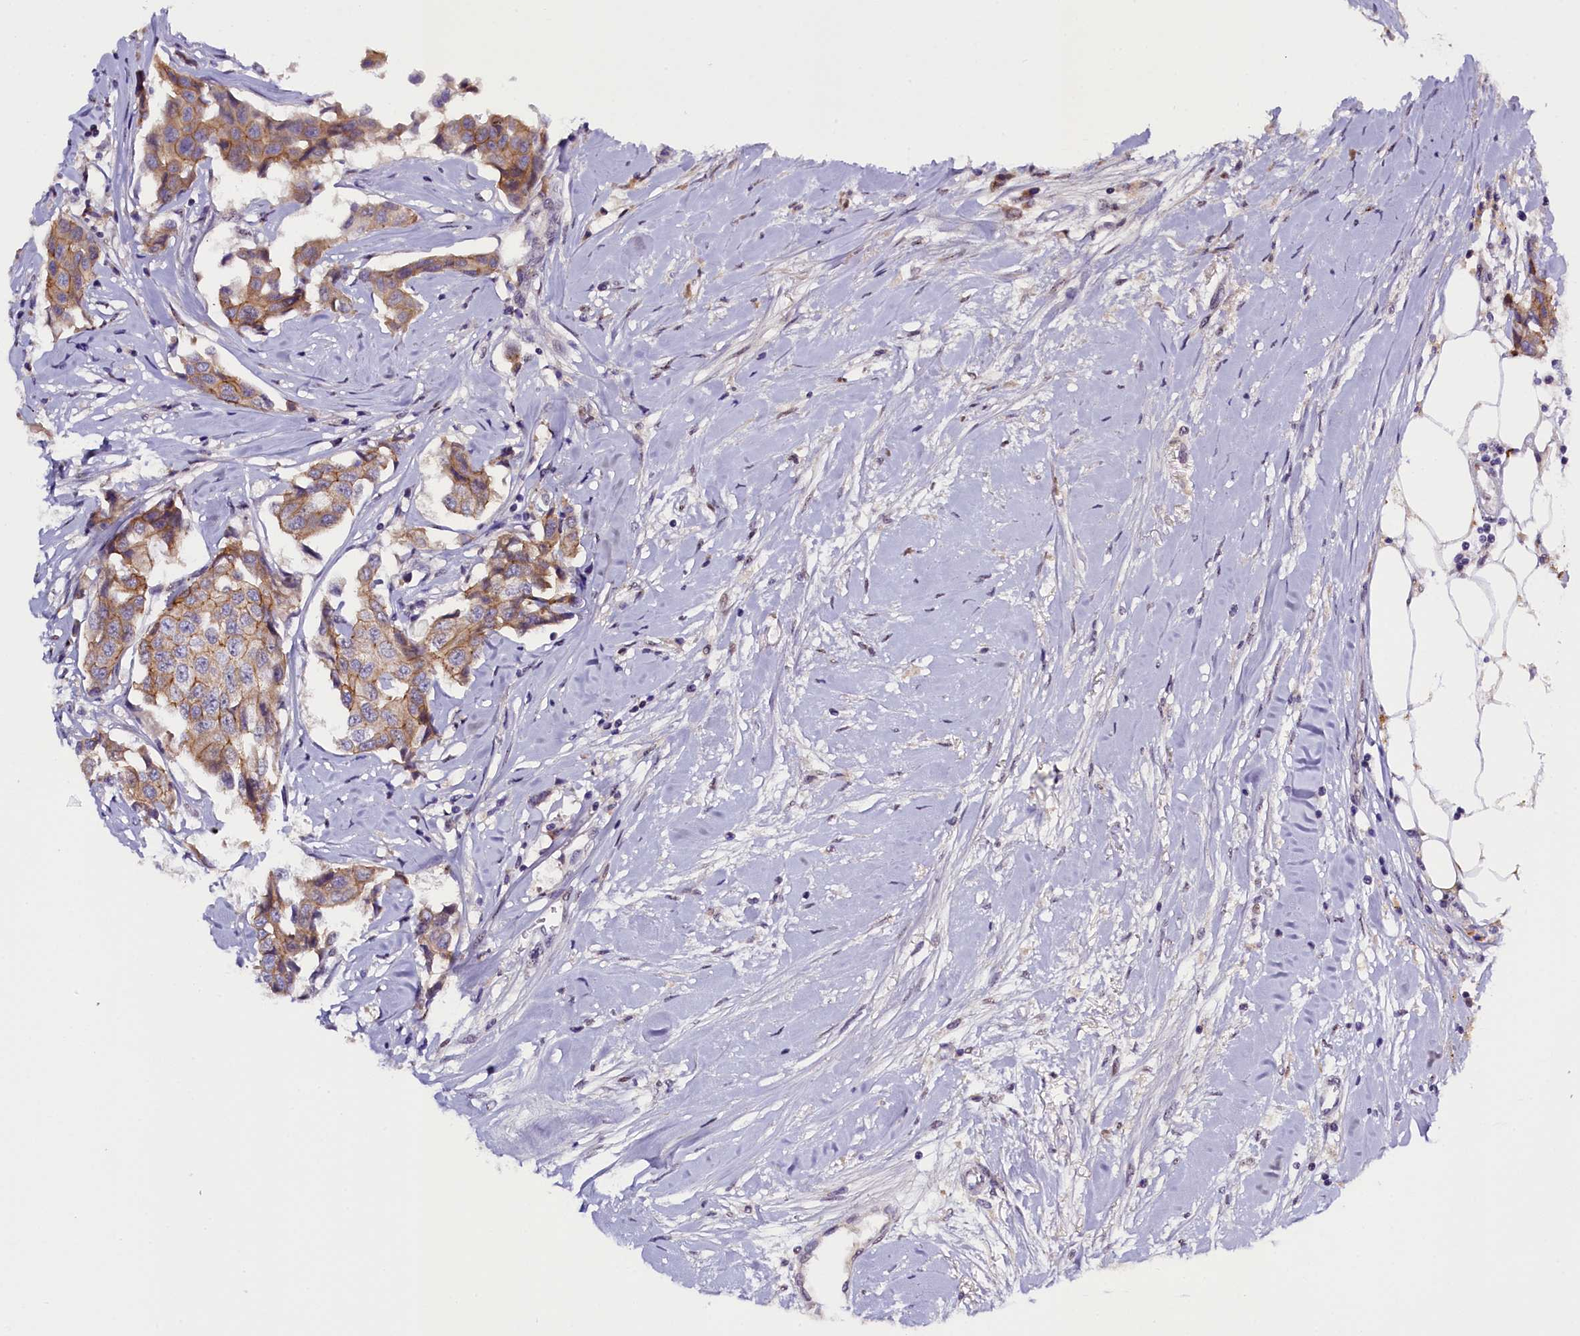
{"staining": {"intensity": "moderate", "quantity": "25%-75%", "location": "cytoplasmic/membranous"}, "tissue": "breast cancer", "cell_type": "Tumor cells", "image_type": "cancer", "snomed": [{"axis": "morphology", "description": "Duct carcinoma"}, {"axis": "topography", "description": "Breast"}], "caption": "An image of human intraductal carcinoma (breast) stained for a protein shows moderate cytoplasmic/membranous brown staining in tumor cells.", "gene": "ENKD1", "patient": {"sex": "female", "age": 80}}